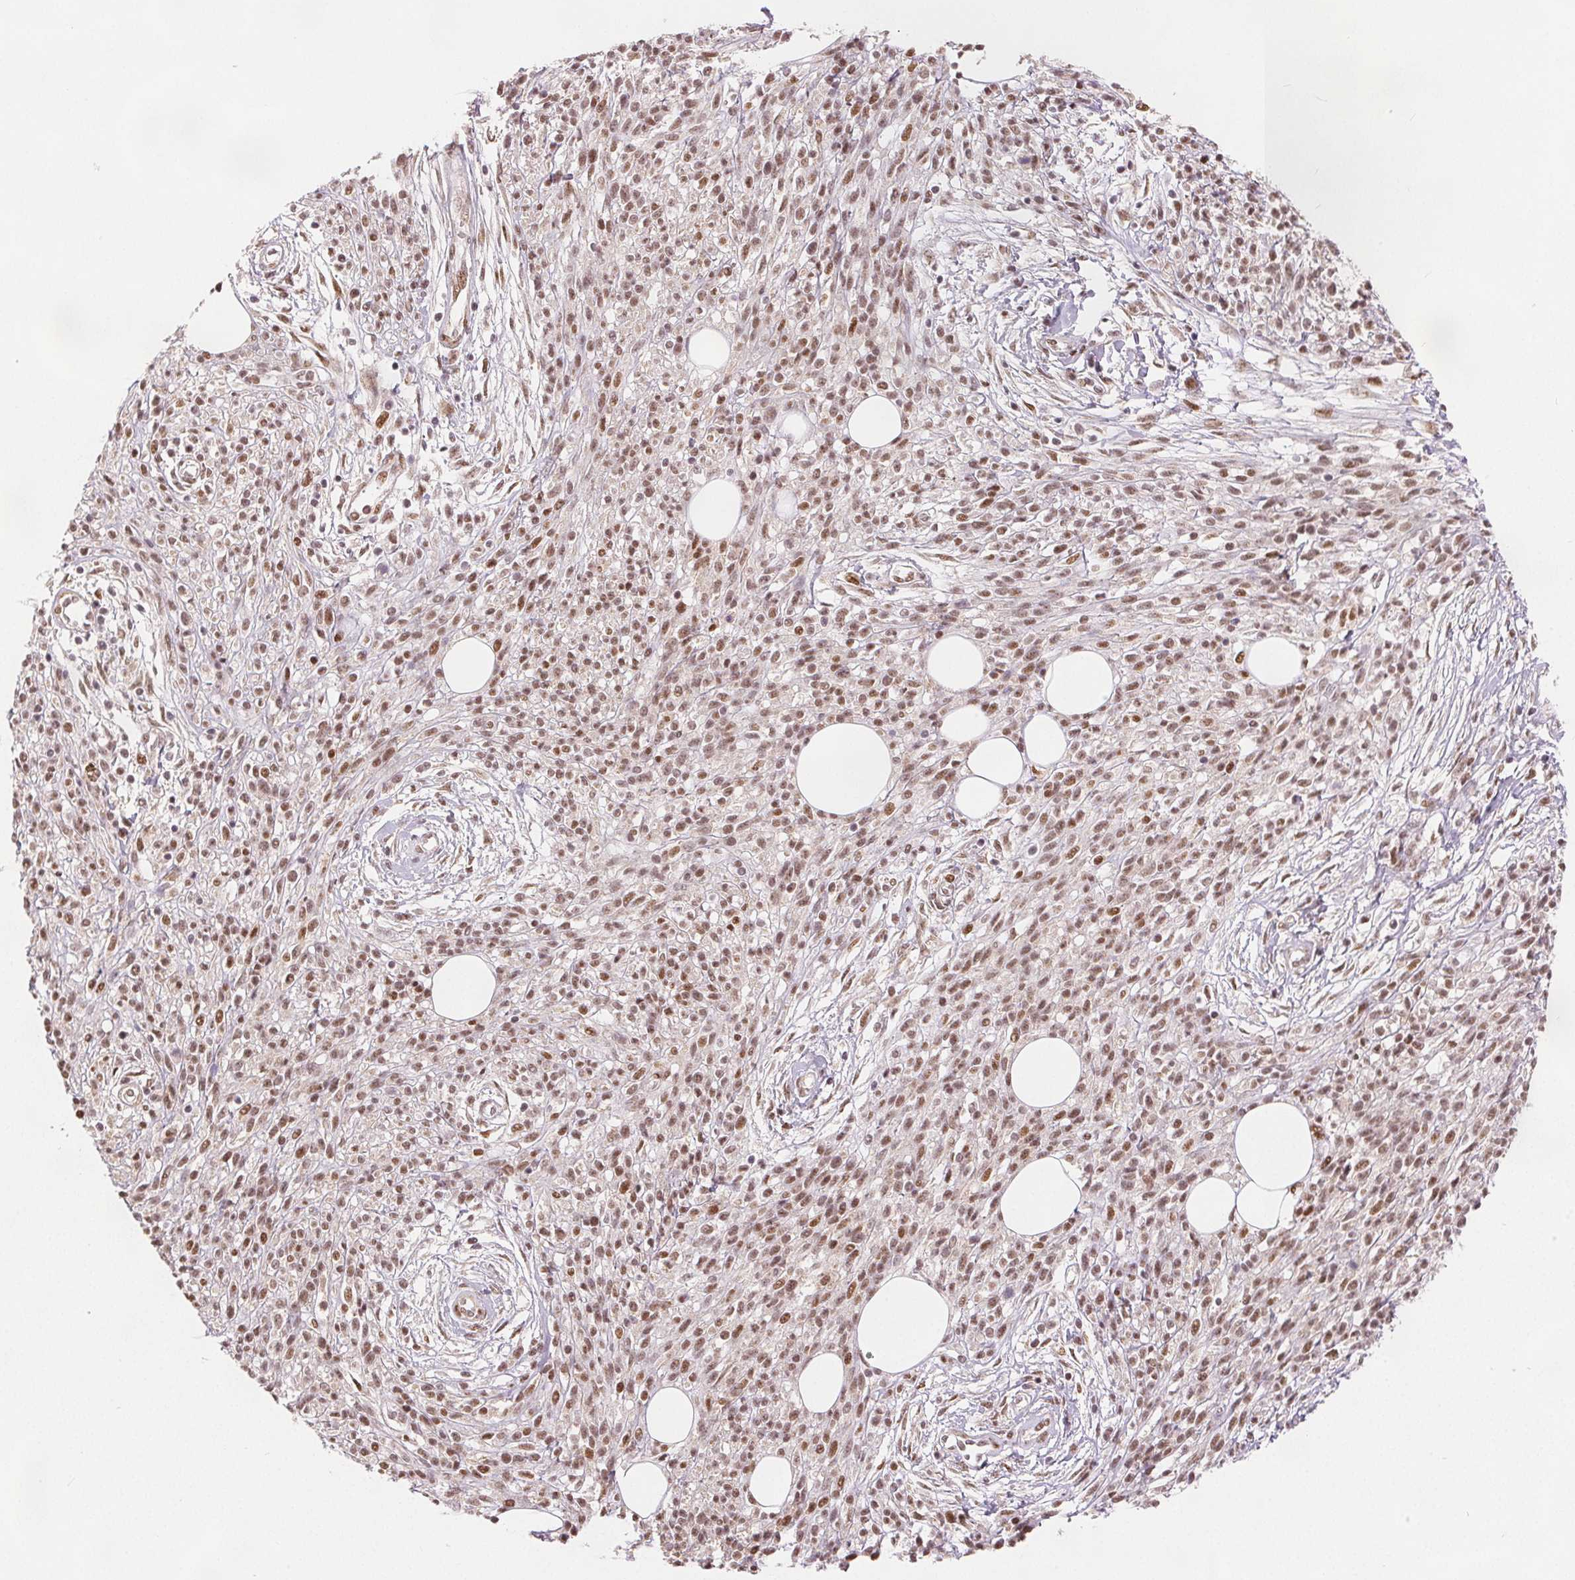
{"staining": {"intensity": "moderate", "quantity": ">75%", "location": "nuclear"}, "tissue": "melanoma", "cell_type": "Tumor cells", "image_type": "cancer", "snomed": [{"axis": "morphology", "description": "Malignant melanoma, NOS"}, {"axis": "topography", "description": "Skin"}, {"axis": "topography", "description": "Skin of trunk"}], "caption": "This is an image of immunohistochemistry staining of malignant melanoma, which shows moderate positivity in the nuclear of tumor cells.", "gene": "ZNF703", "patient": {"sex": "male", "age": 74}}